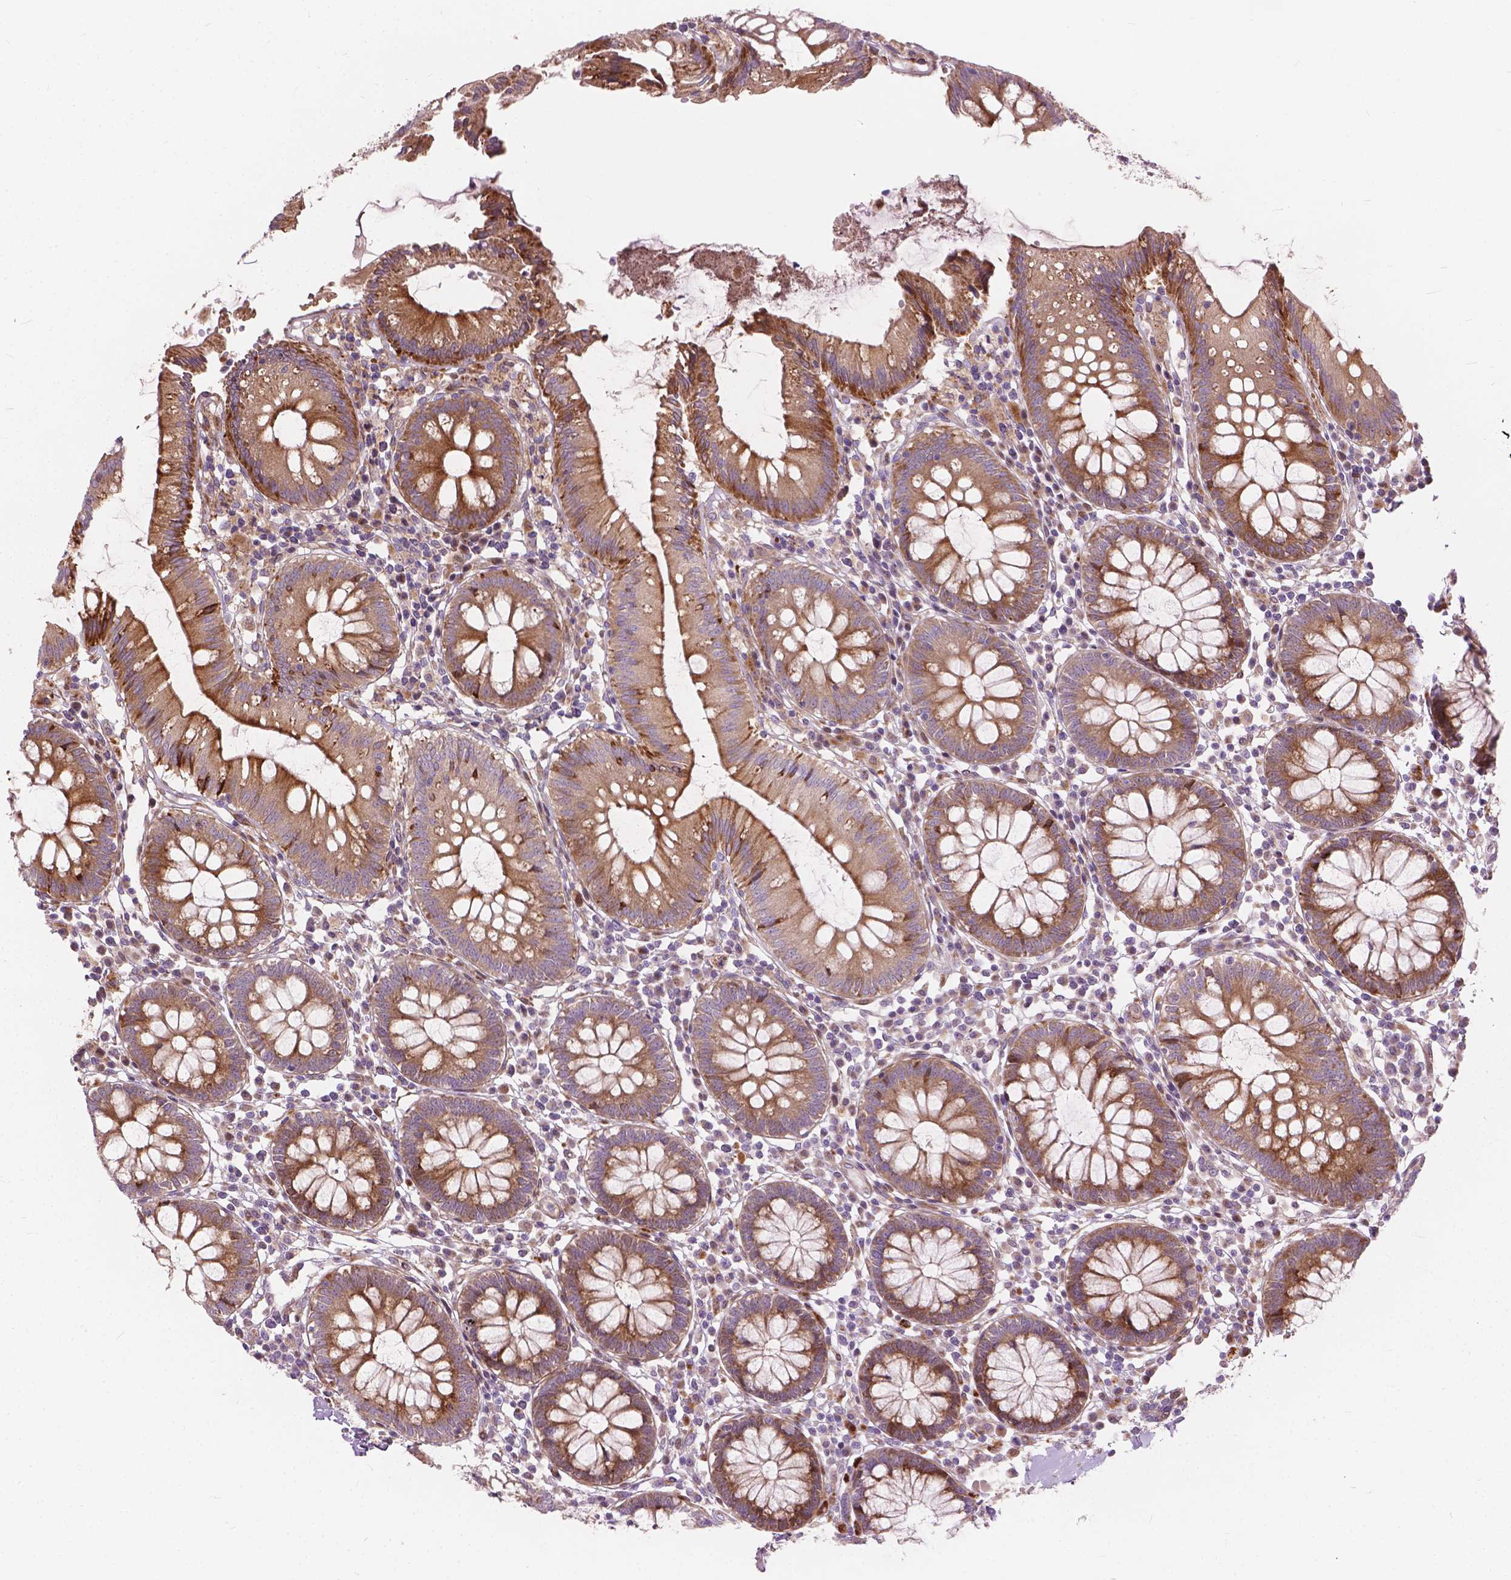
{"staining": {"intensity": "moderate", "quantity": ">75%", "location": "cytoplasmic/membranous"}, "tissue": "colon", "cell_type": "Endothelial cells", "image_type": "normal", "snomed": [{"axis": "morphology", "description": "Normal tissue, NOS"}, {"axis": "morphology", "description": "Adenocarcinoma, NOS"}, {"axis": "topography", "description": "Colon"}], "caption": "Moderate cytoplasmic/membranous expression is identified in approximately >75% of endothelial cells in normal colon. Using DAB (brown) and hematoxylin (blue) stains, captured at high magnification using brightfield microscopy.", "gene": "MORN1", "patient": {"sex": "male", "age": 83}}